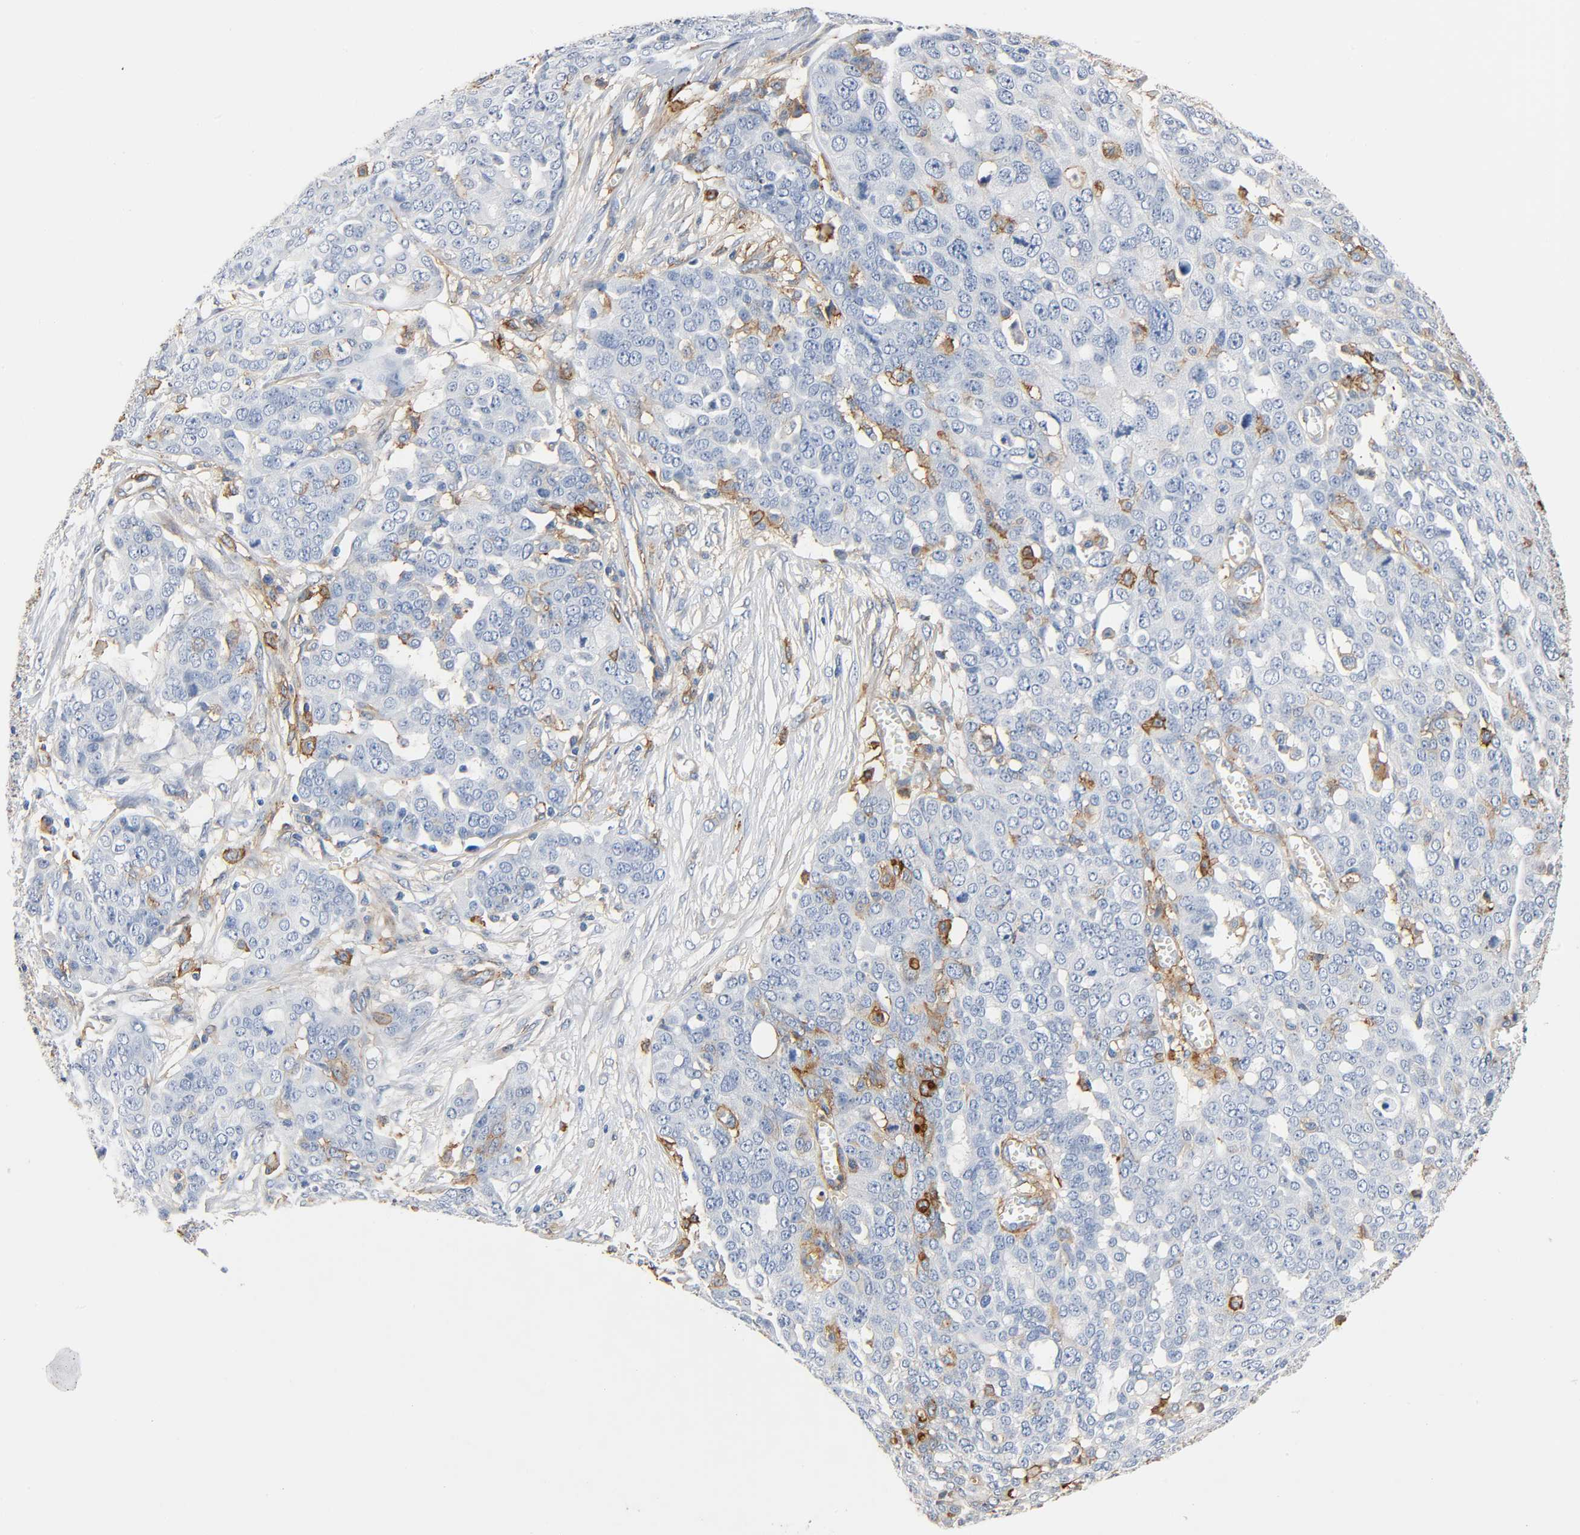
{"staining": {"intensity": "moderate", "quantity": "<25%", "location": "cytoplasmic/membranous"}, "tissue": "ovarian cancer", "cell_type": "Tumor cells", "image_type": "cancer", "snomed": [{"axis": "morphology", "description": "Cystadenocarcinoma, serous, NOS"}, {"axis": "topography", "description": "Soft tissue"}, {"axis": "topography", "description": "Ovary"}], "caption": "Ovarian cancer stained with a protein marker shows moderate staining in tumor cells.", "gene": "ANPEP", "patient": {"sex": "female", "age": 57}}